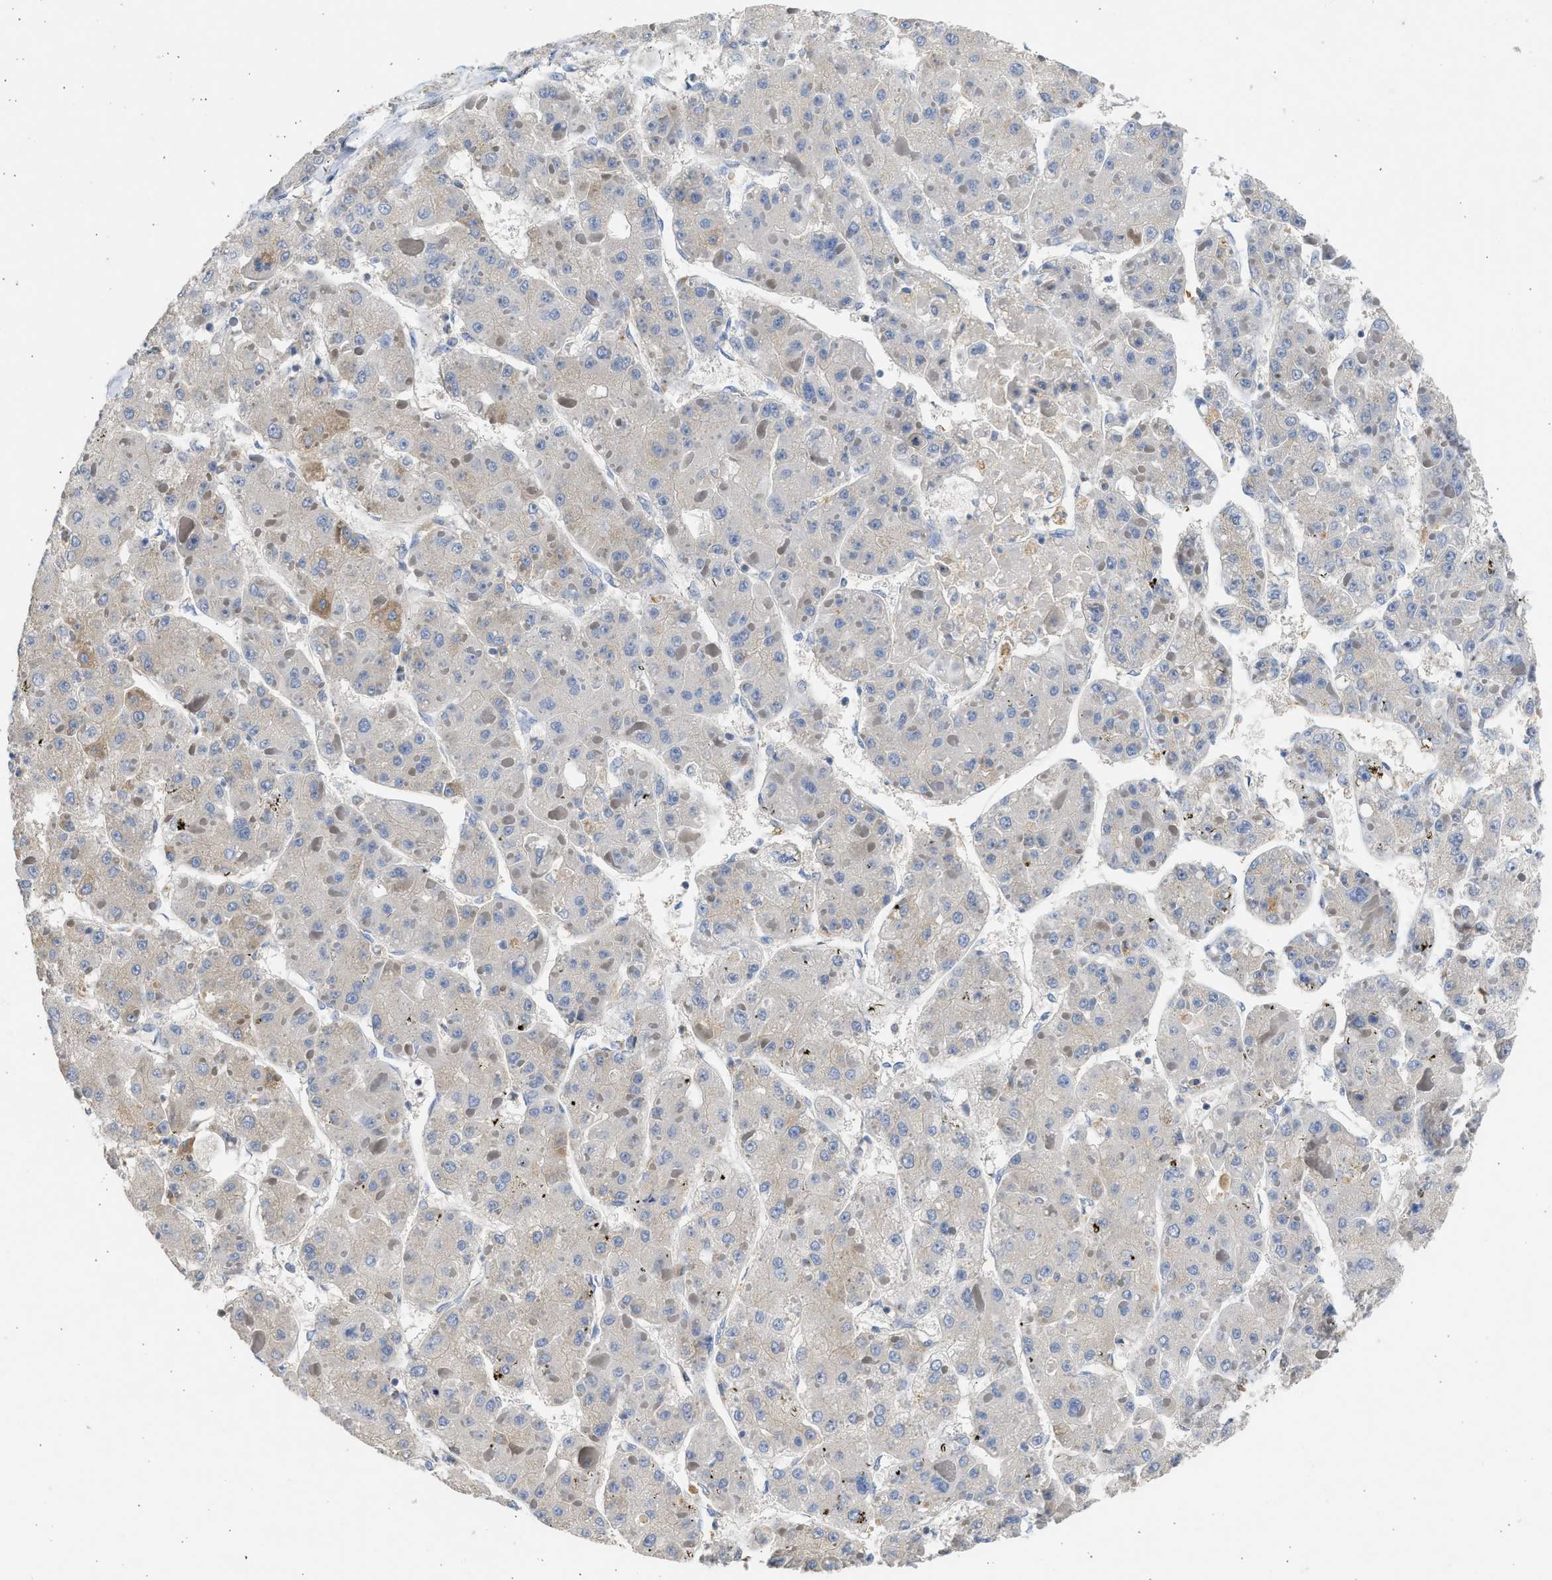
{"staining": {"intensity": "weak", "quantity": "<25%", "location": "cytoplasmic/membranous"}, "tissue": "liver cancer", "cell_type": "Tumor cells", "image_type": "cancer", "snomed": [{"axis": "morphology", "description": "Carcinoma, Hepatocellular, NOS"}, {"axis": "topography", "description": "Liver"}], "caption": "DAB (3,3'-diaminobenzidine) immunohistochemical staining of human liver cancer (hepatocellular carcinoma) shows no significant positivity in tumor cells.", "gene": "IPO8", "patient": {"sex": "female", "age": 73}}